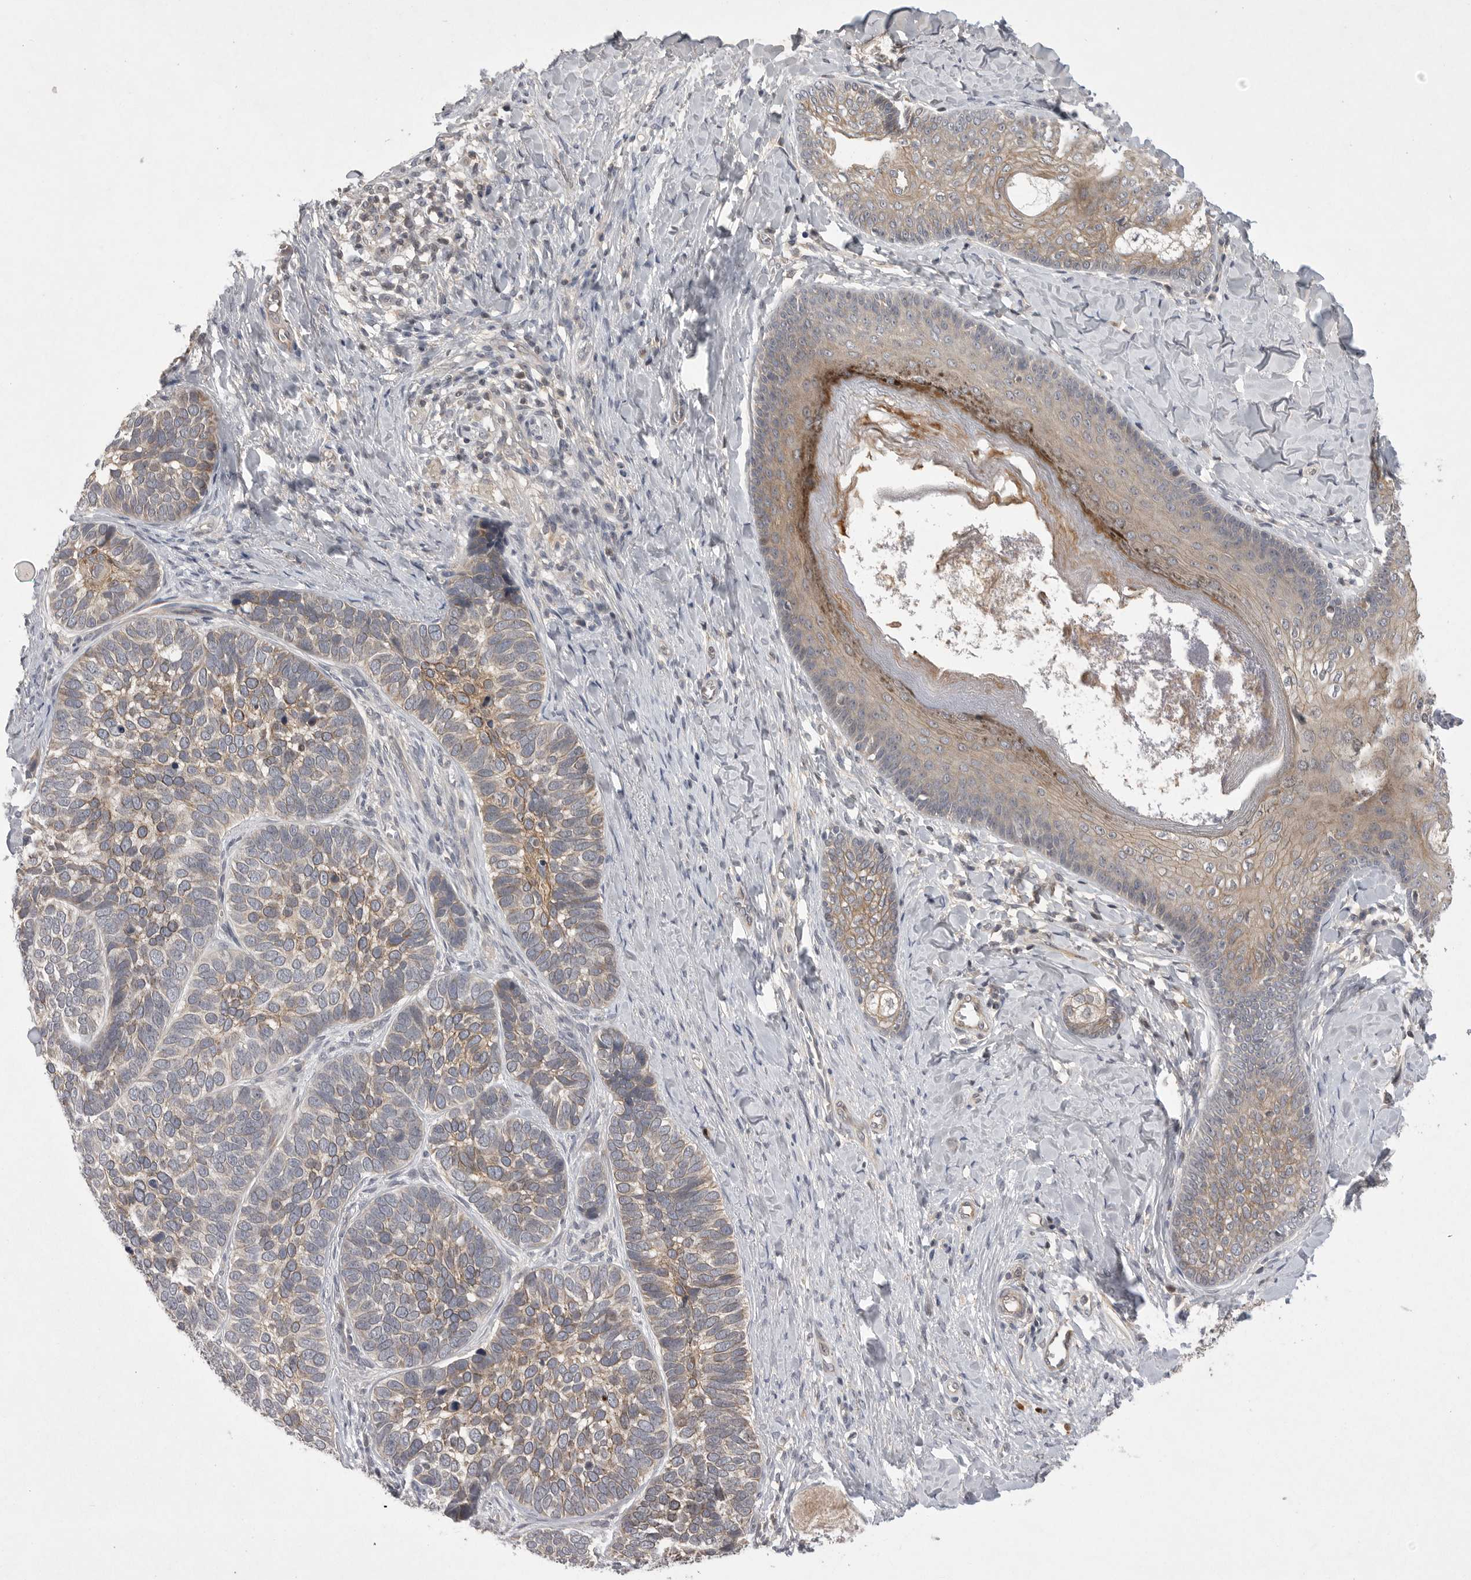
{"staining": {"intensity": "weak", "quantity": ">75%", "location": "cytoplasmic/membranous"}, "tissue": "skin cancer", "cell_type": "Tumor cells", "image_type": "cancer", "snomed": [{"axis": "morphology", "description": "Basal cell carcinoma"}, {"axis": "topography", "description": "Skin"}], "caption": "IHC of basal cell carcinoma (skin) shows low levels of weak cytoplasmic/membranous expression in approximately >75% of tumor cells. (Brightfield microscopy of DAB IHC at high magnification).", "gene": "UBE3D", "patient": {"sex": "male", "age": 62}}